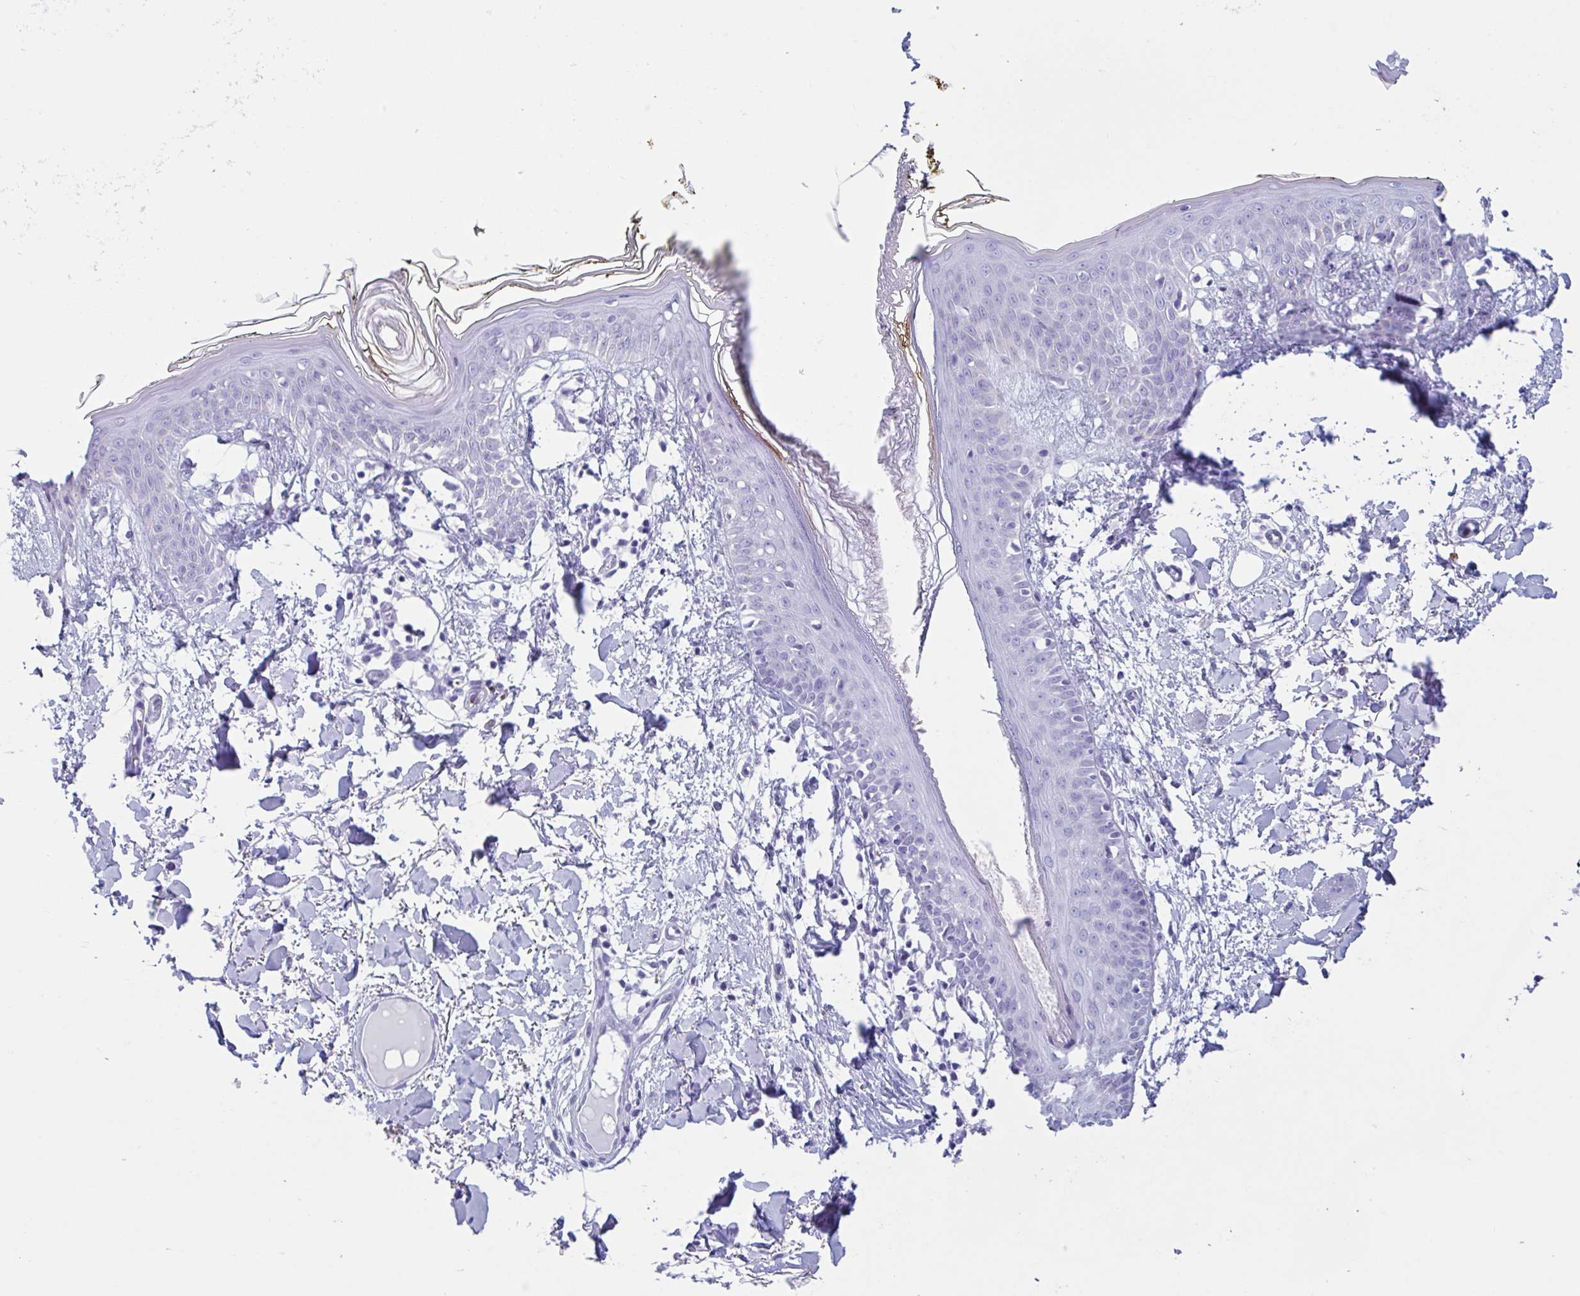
{"staining": {"intensity": "negative", "quantity": "none", "location": "none"}, "tissue": "skin", "cell_type": "Fibroblasts", "image_type": "normal", "snomed": [{"axis": "morphology", "description": "Normal tissue, NOS"}, {"axis": "topography", "description": "Skin"}], "caption": "The image exhibits no staining of fibroblasts in unremarkable skin. Nuclei are stained in blue.", "gene": "DTWD2", "patient": {"sex": "female", "age": 34}}